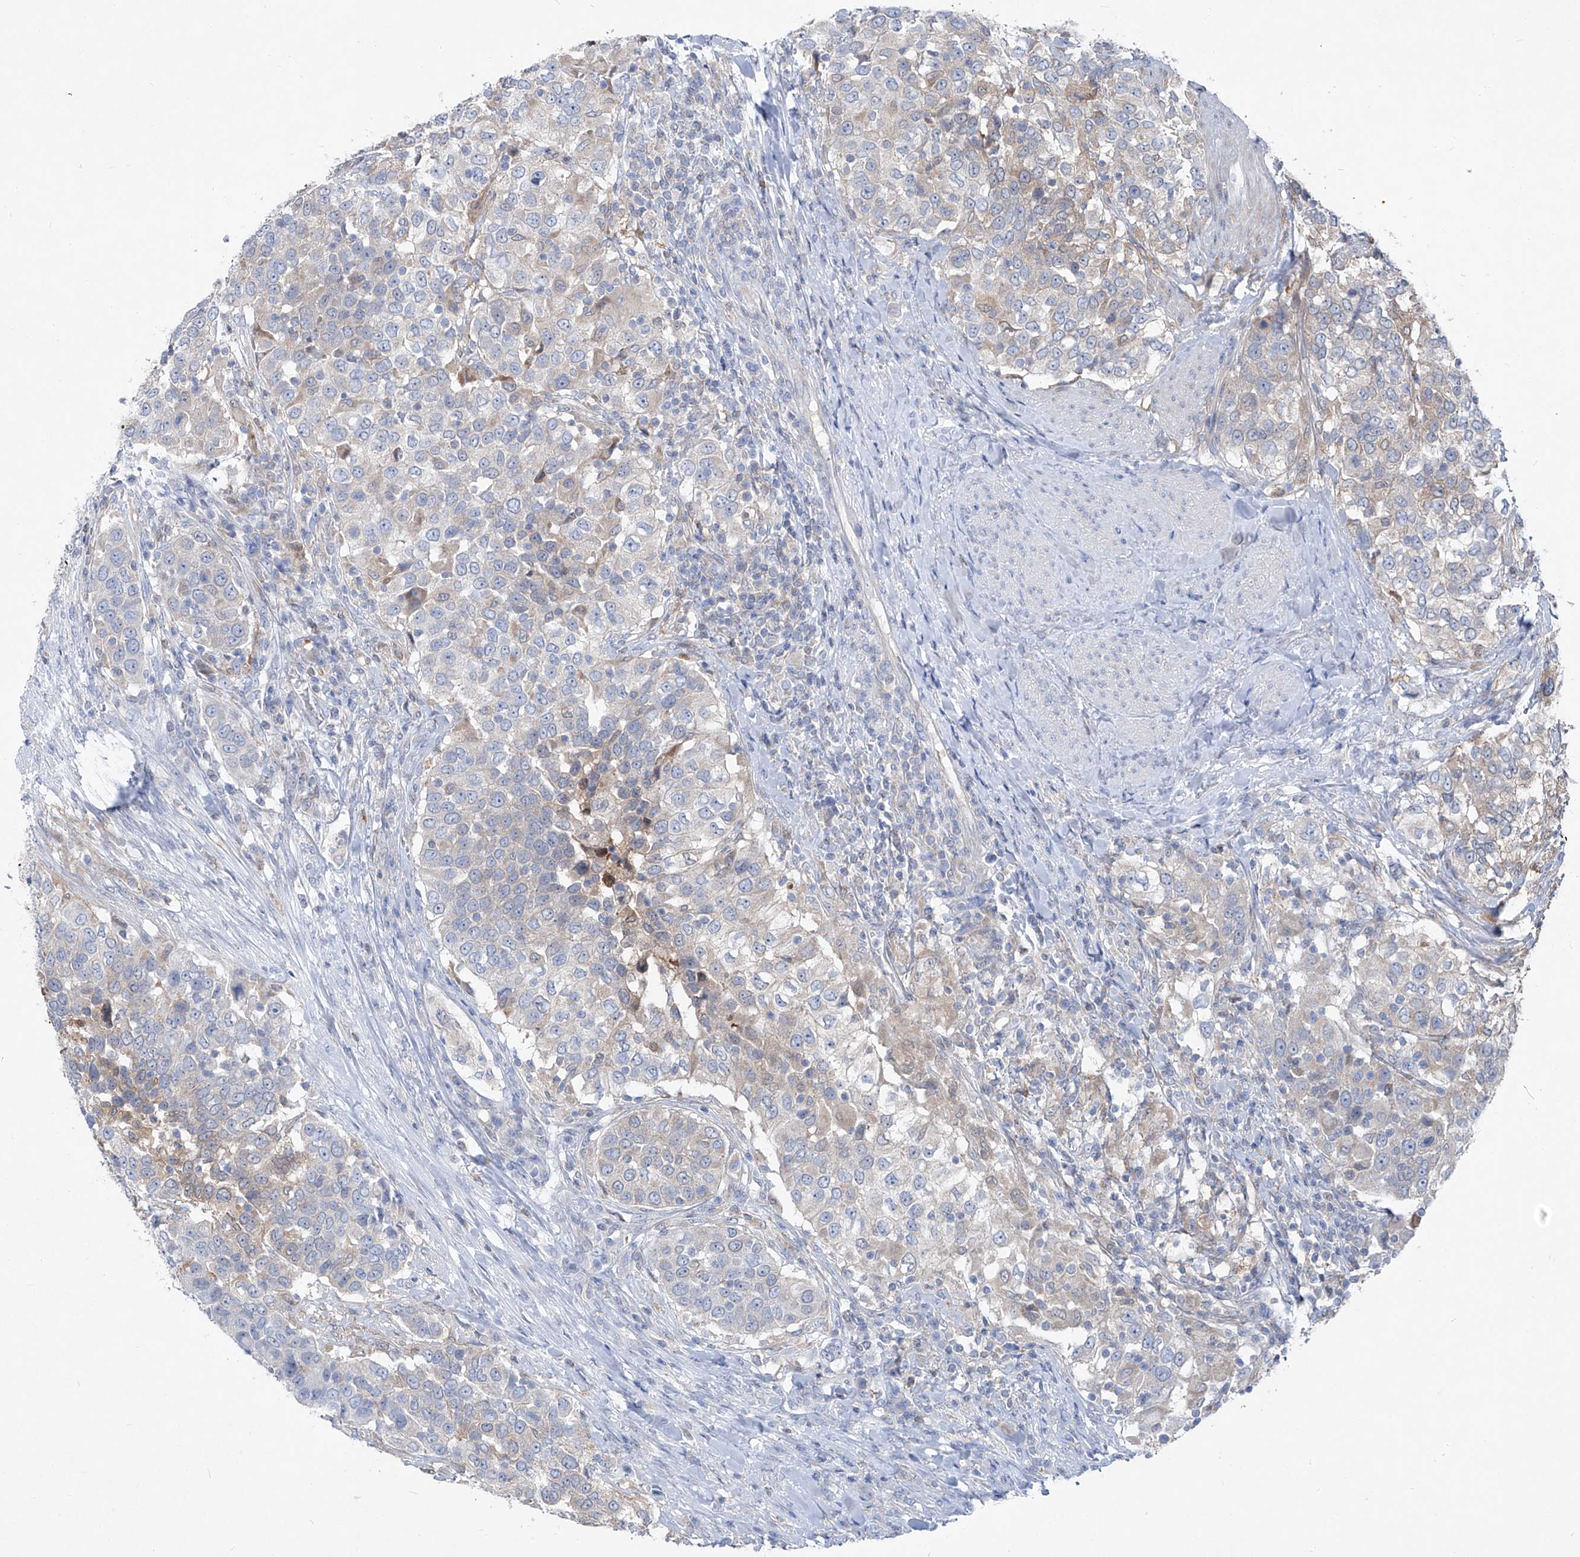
{"staining": {"intensity": "weak", "quantity": "<25%", "location": "cytoplasmic/membranous"}, "tissue": "urothelial cancer", "cell_type": "Tumor cells", "image_type": "cancer", "snomed": [{"axis": "morphology", "description": "Urothelial carcinoma, High grade"}, {"axis": "topography", "description": "Urinary bladder"}], "caption": "This is a micrograph of immunohistochemistry (IHC) staining of urothelial cancer, which shows no staining in tumor cells. (Stains: DAB immunohistochemistry (IHC) with hematoxylin counter stain, Microscopy: brightfield microscopy at high magnification).", "gene": "UFL1", "patient": {"sex": "female", "age": 80}}